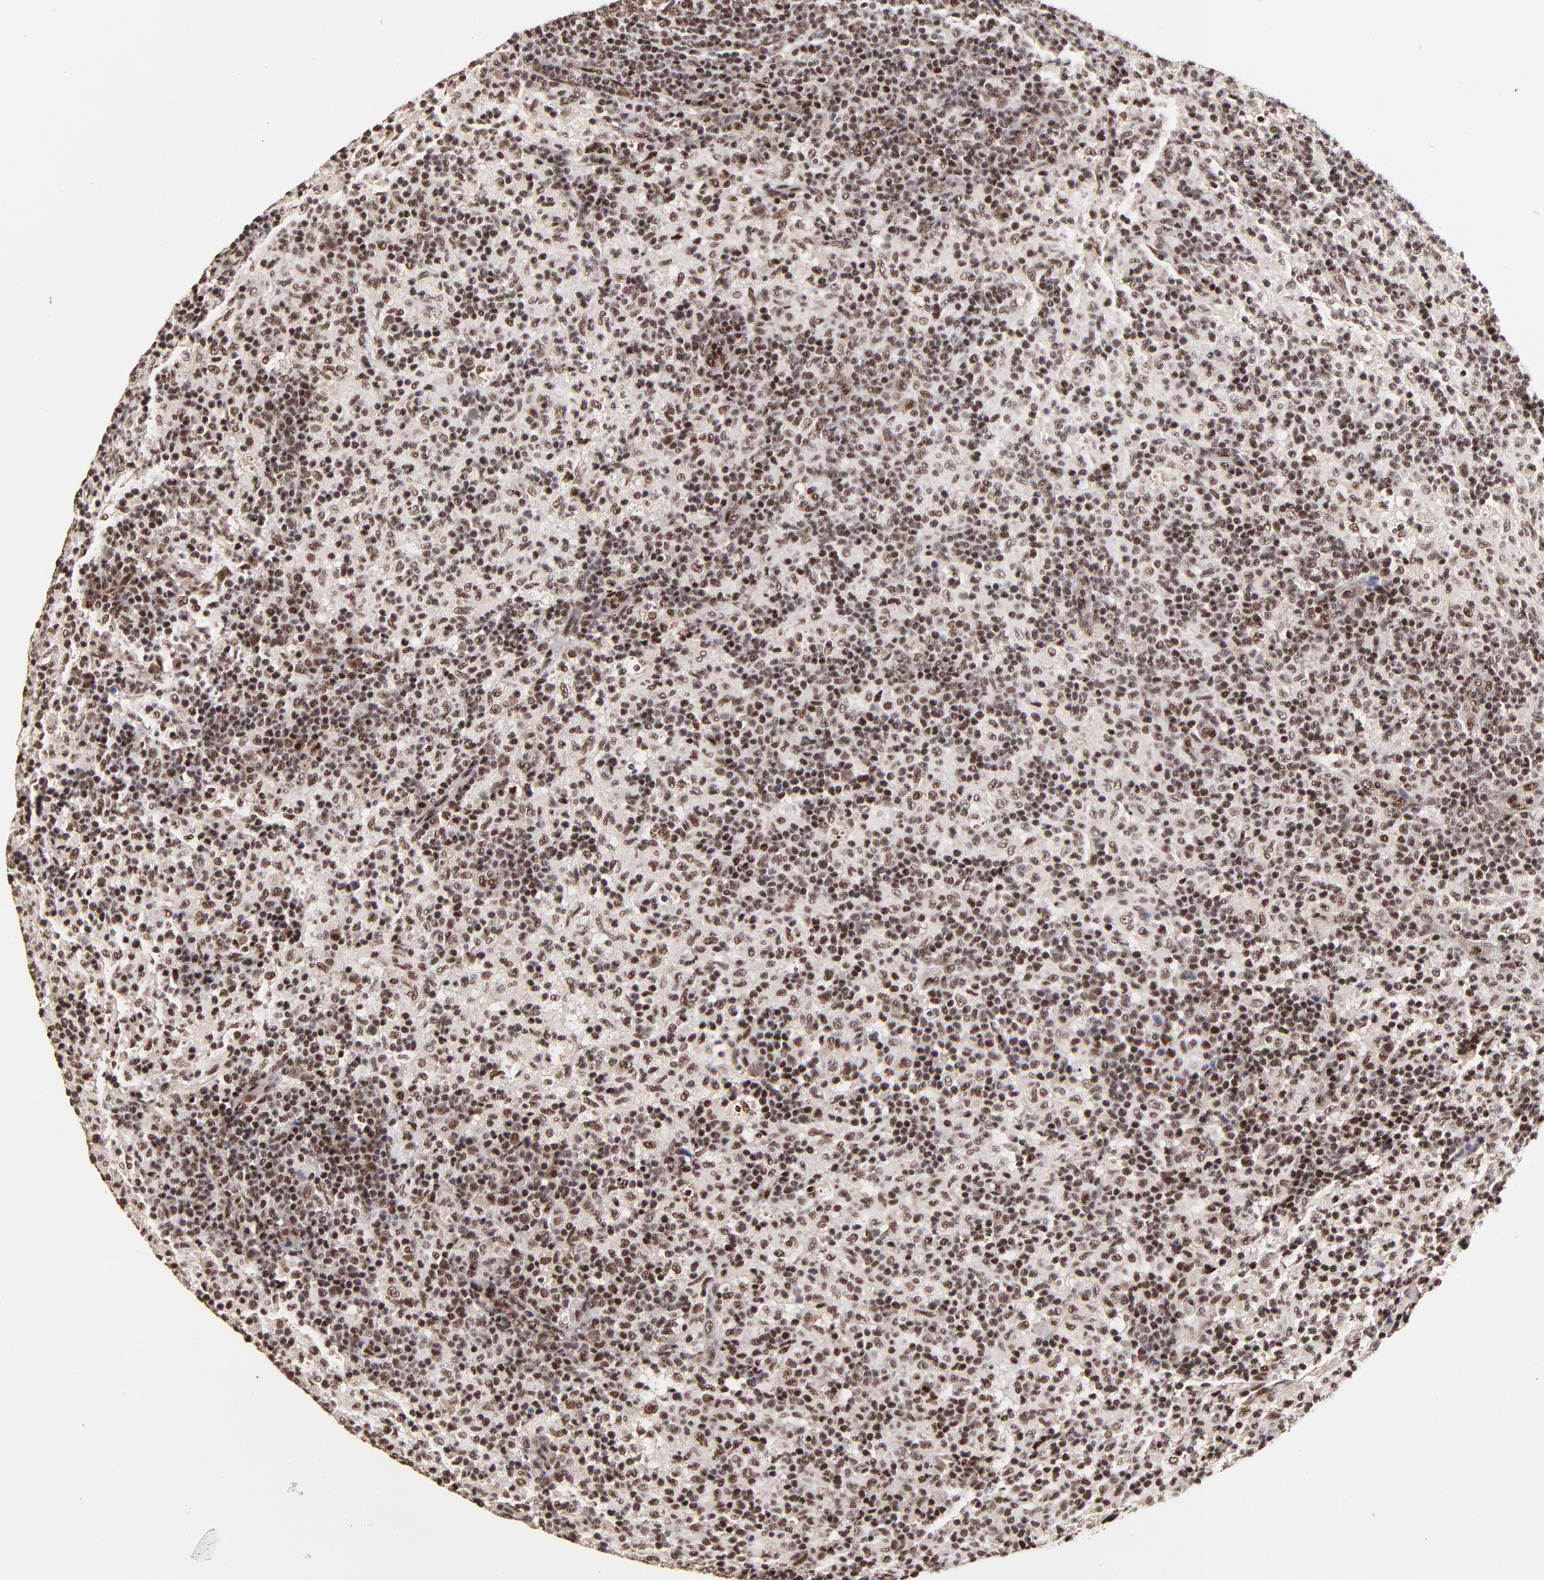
{"staining": {"intensity": "moderate", "quantity": ">75%", "location": "nuclear"}, "tissue": "lymph node", "cell_type": "Germinal center cells", "image_type": "normal", "snomed": [{"axis": "morphology", "description": "Normal tissue, NOS"}, {"axis": "morphology", "description": "Inflammation, NOS"}, {"axis": "topography", "description": "Lymph node"}], "caption": "Immunohistochemistry (DAB (3,3'-diaminobenzidine)) staining of benign lymph node demonstrates moderate nuclear protein expression in about >75% of germinal center cells.", "gene": "RBM22", "patient": {"sex": "male", "age": 55}}